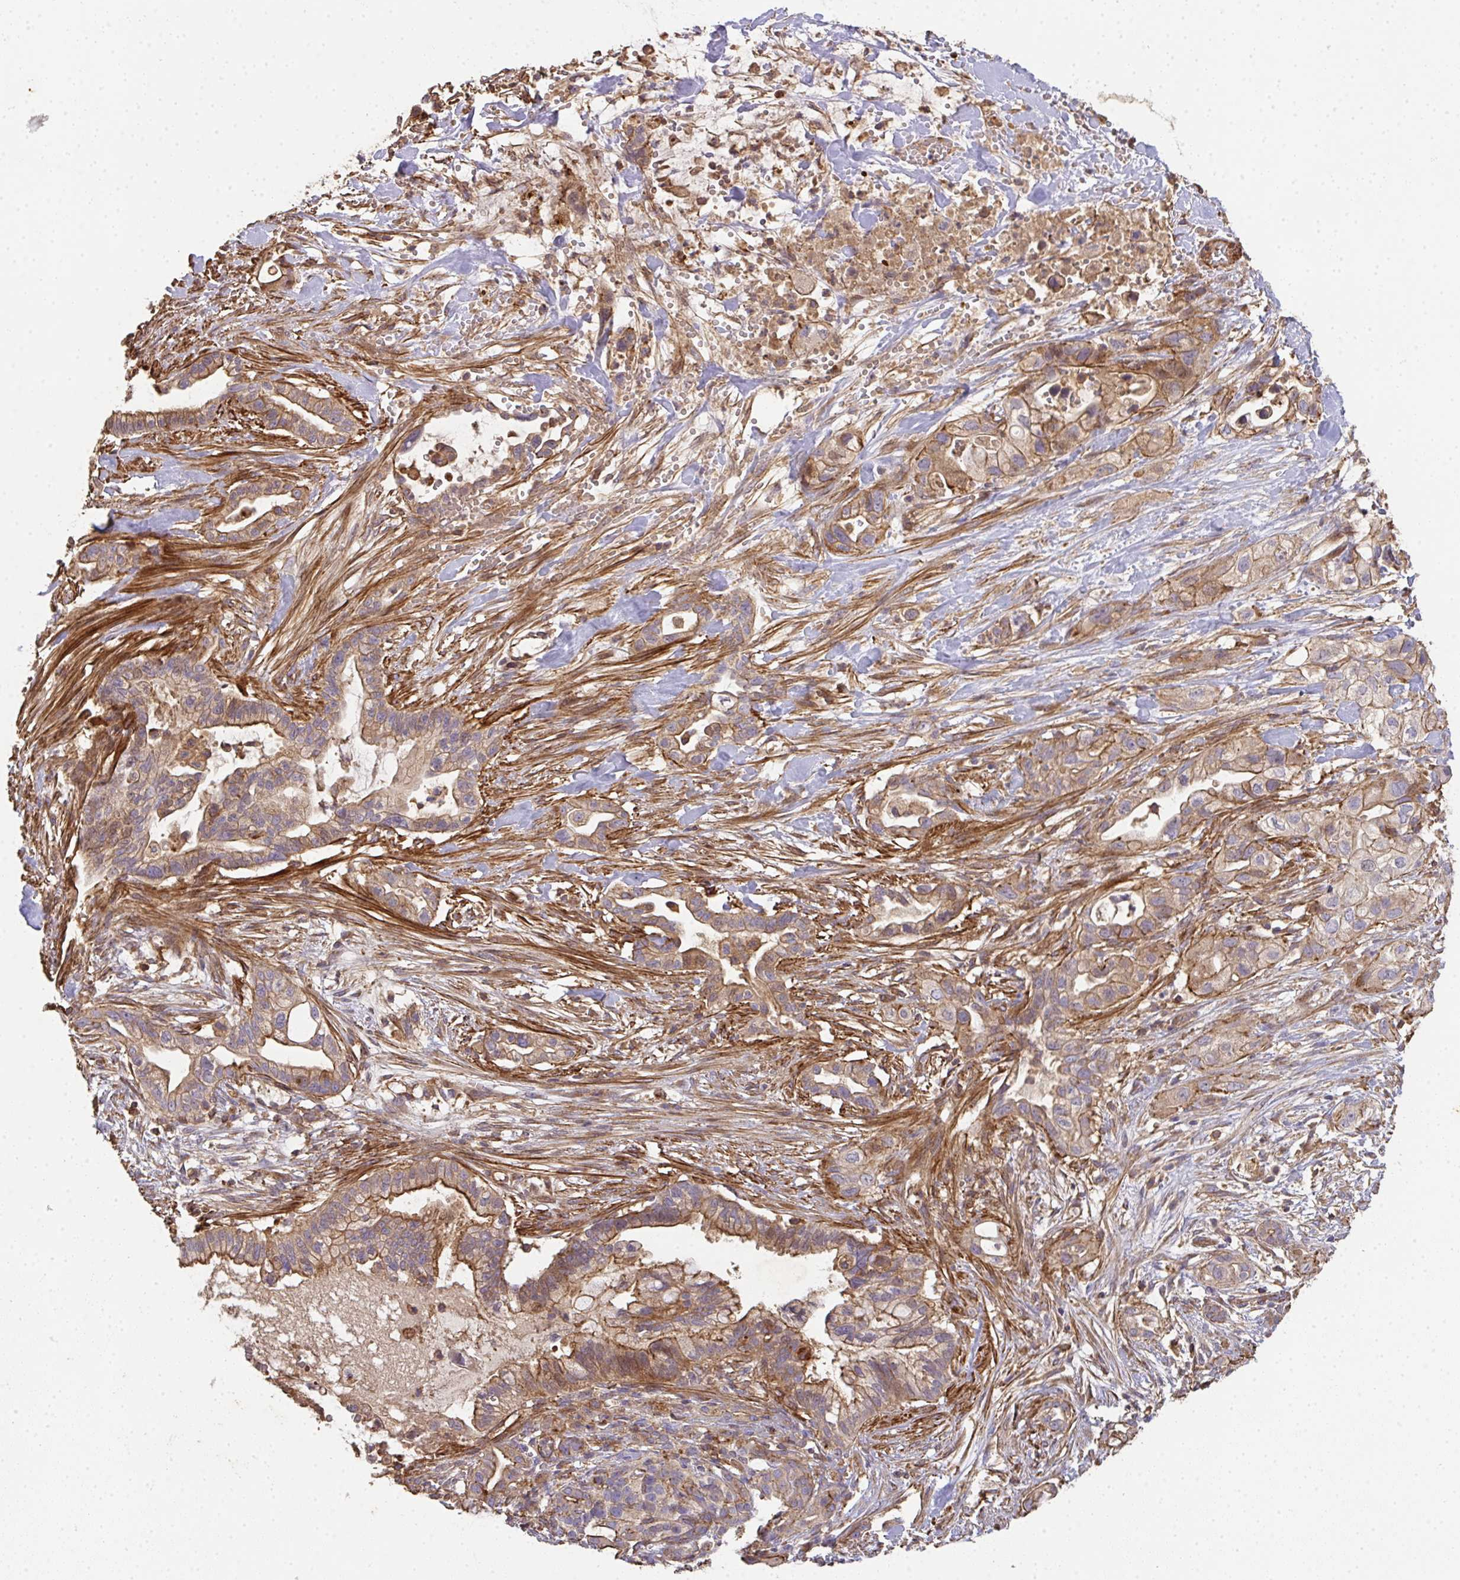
{"staining": {"intensity": "moderate", "quantity": ">75%", "location": "cytoplasmic/membranous"}, "tissue": "pancreatic cancer", "cell_type": "Tumor cells", "image_type": "cancer", "snomed": [{"axis": "morphology", "description": "Adenocarcinoma, NOS"}, {"axis": "topography", "description": "Pancreas"}], "caption": "Immunohistochemistry (IHC) staining of pancreatic cancer (adenocarcinoma), which reveals medium levels of moderate cytoplasmic/membranous positivity in about >75% of tumor cells indicating moderate cytoplasmic/membranous protein positivity. The staining was performed using DAB (3,3'-diaminobenzidine) (brown) for protein detection and nuclei were counterstained in hematoxylin (blue).", "gene": "TNMD", "patient": {"sex": "male", "age": 44}}